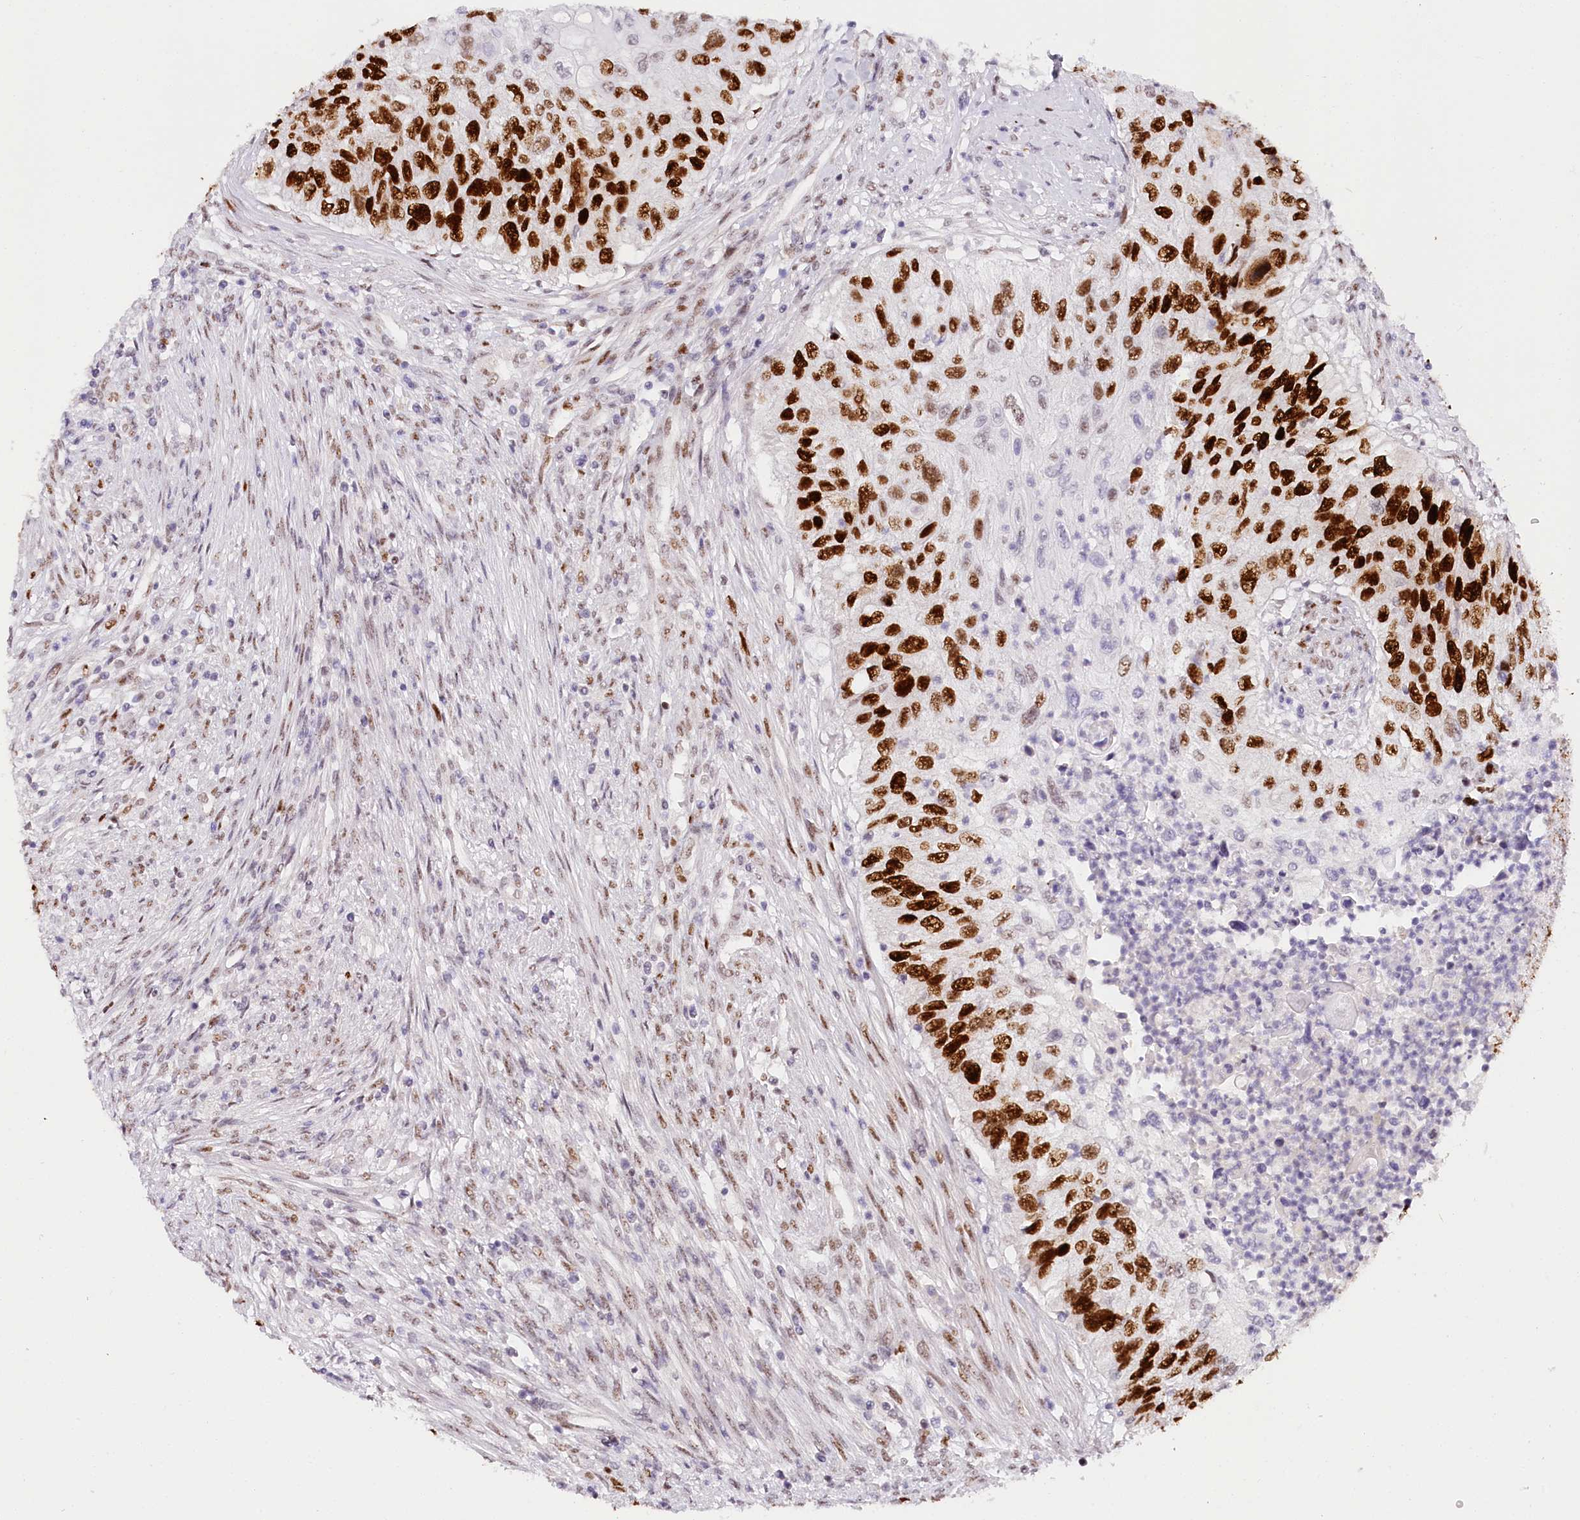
{"staining": {"intensity": "strong", "quantity": ">75%", "location": "nuclear"}, "tissue": "urothelial cancer", "cell_type": "Tumor cells", "image_type": "cancer", "snomed": [{"axis": "morphology", "description": "Urothelial carcinoma, High grade"}, {"axis": "topography", "description": "Urinary bladder"}], "caption": "There is high levels of strong nuclear expression in tumor cells of urothelial carcinoma (high-grade), as demonstrated by immunohistochemical staining (brown color).", "gene": "TP53", "patient": {"sex": "female", "age": 60}}